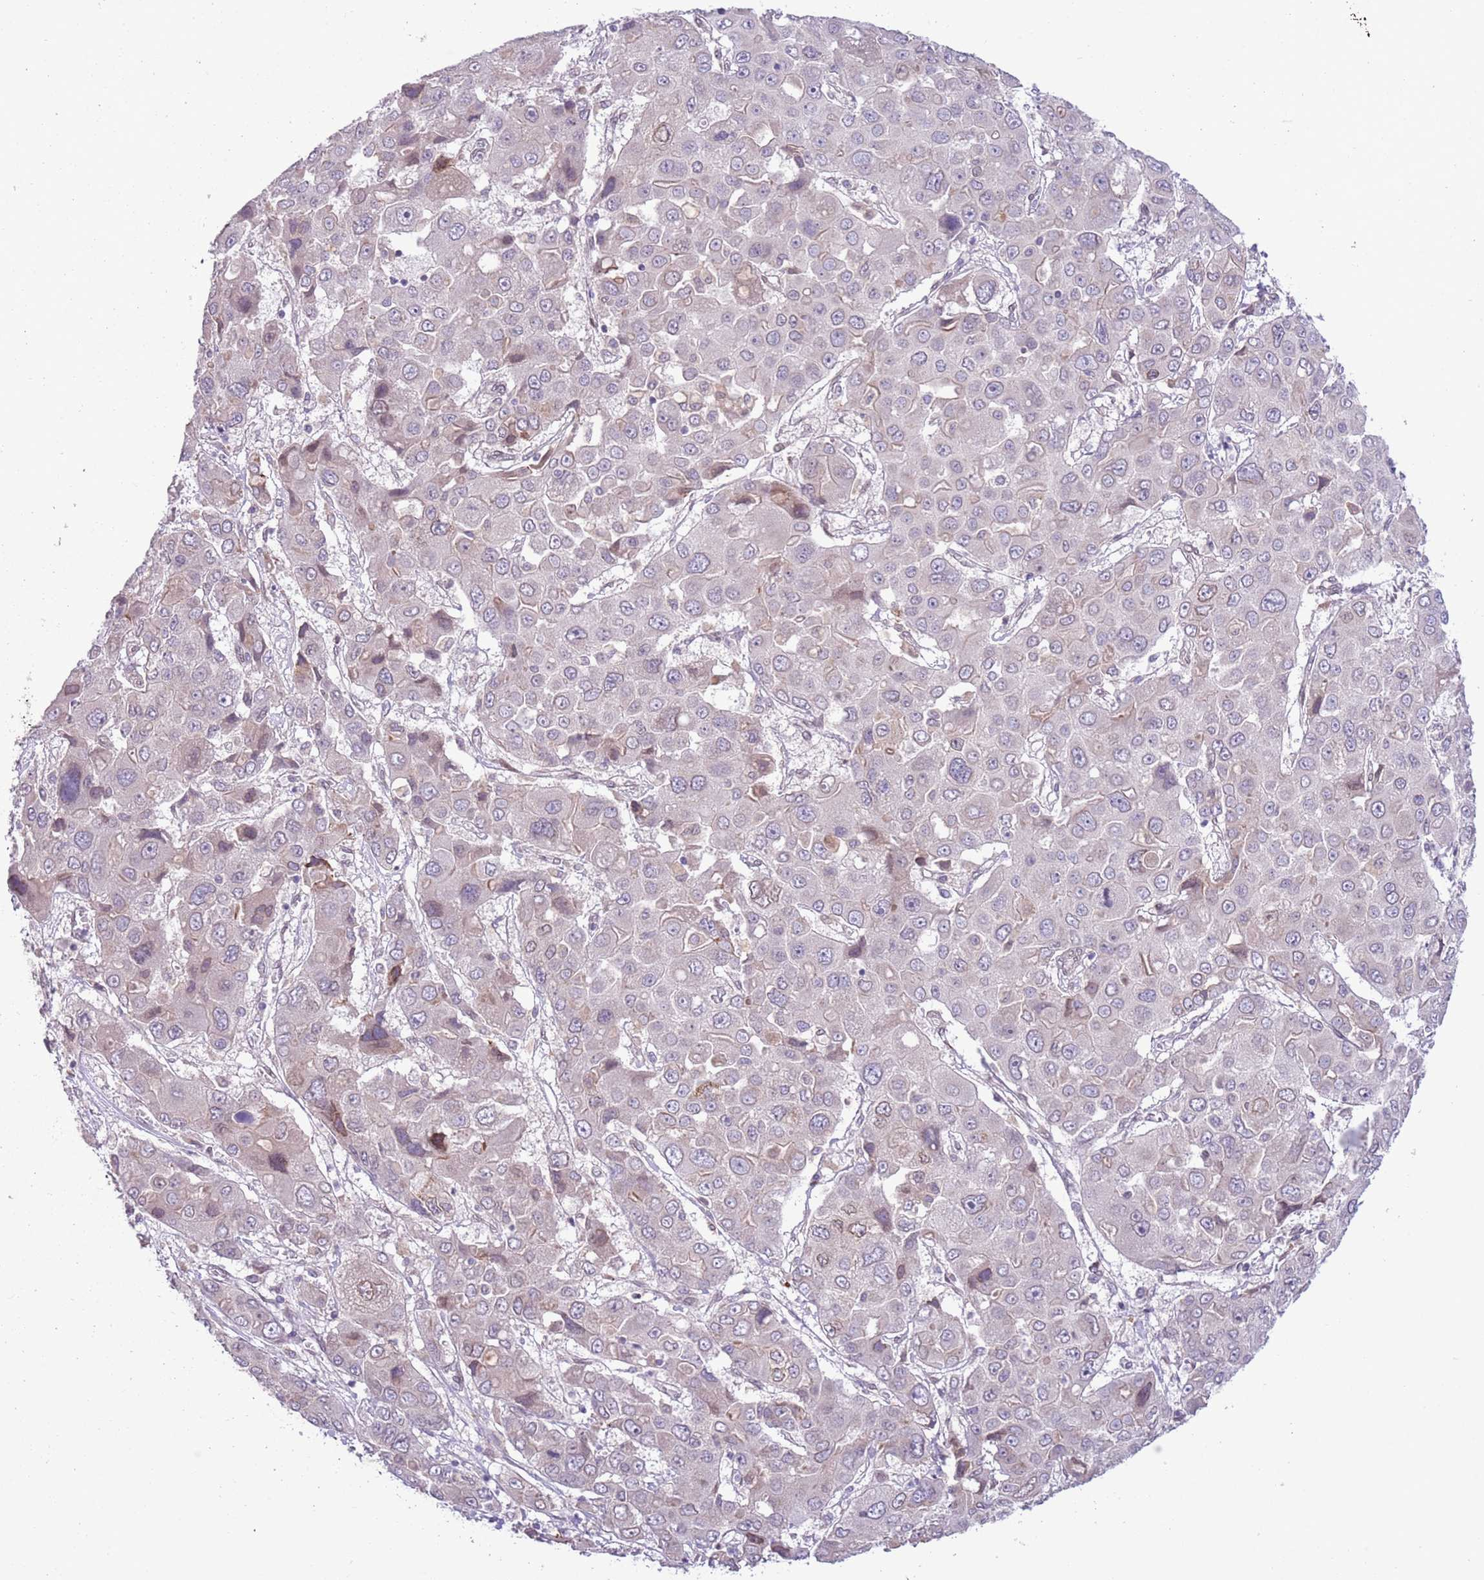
{"staining": {"intensity": "weak", "quantity": "<25%", "location": "nuclear"}, "tissue": "liver cancer", "cell_type": "Tumor cells", "image_type": "cancer", "snomed": [{"axis": "morphology", "description": "Cholangiocarcinoma"}, {"axis": "topography", "description": "Liver"}], "caption": "Immunohistochemical staining of cholangiocarcinoma (liver) exhibits no significant expression in tumor cells.", "gene": "CCND2", "patient": {"sex": "male", "age": 67}}